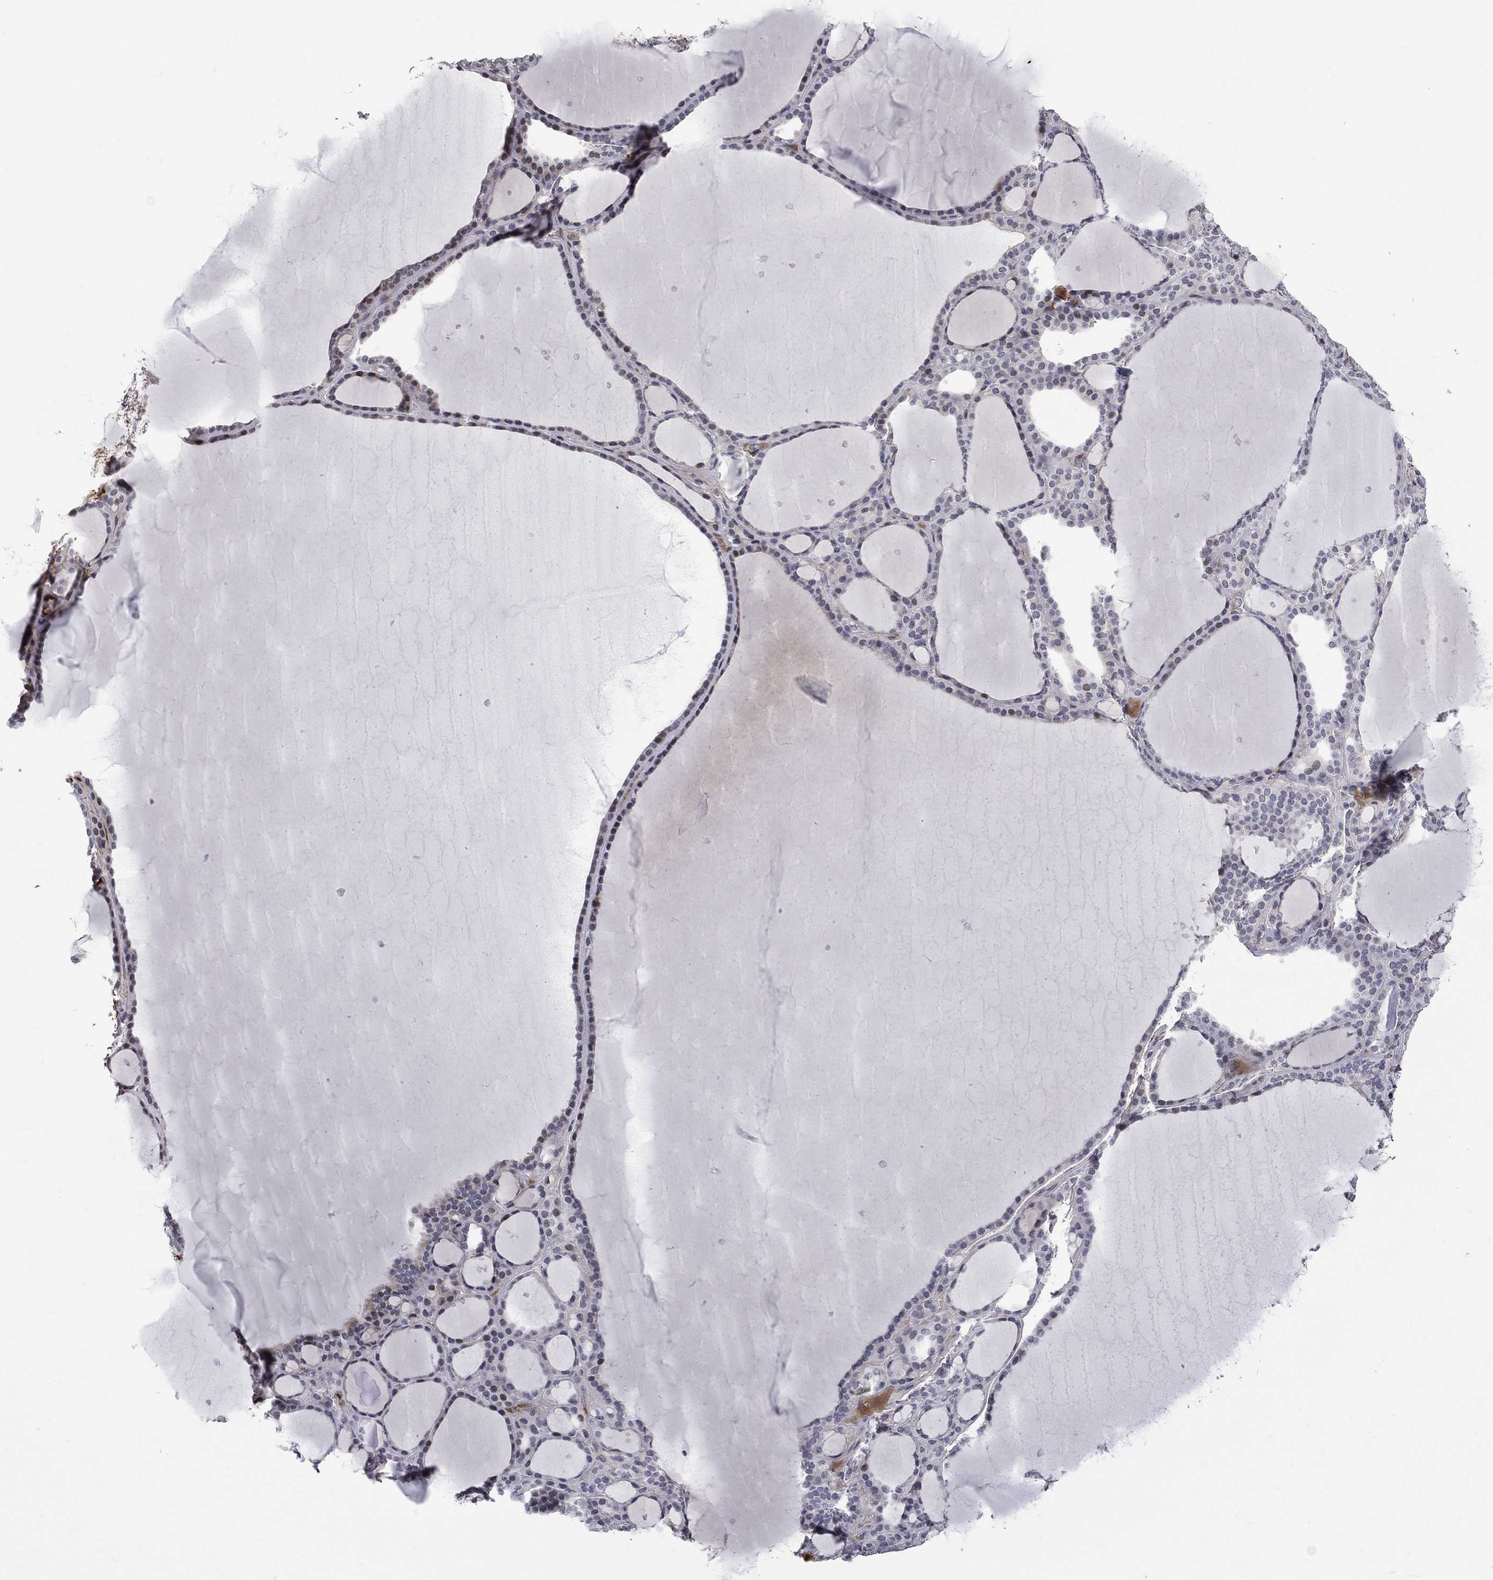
{"staining": {"intensity": "negative", "quantity": "none", "location": "none"}, "tissue": "thyroid gland", "cell_type": "Glandular cells", "image_type": "normal", "snomed": [{"axis": "morphology", "description": "Normal tissue, NOS"}, {"axis": "topography", "description": "Thyroid gland"}], "caption": "IHC of normal thyroid gland displays no staining in glandular cells.", "gene": "FGG", "patient": {"sex": "male", "age": 63}}